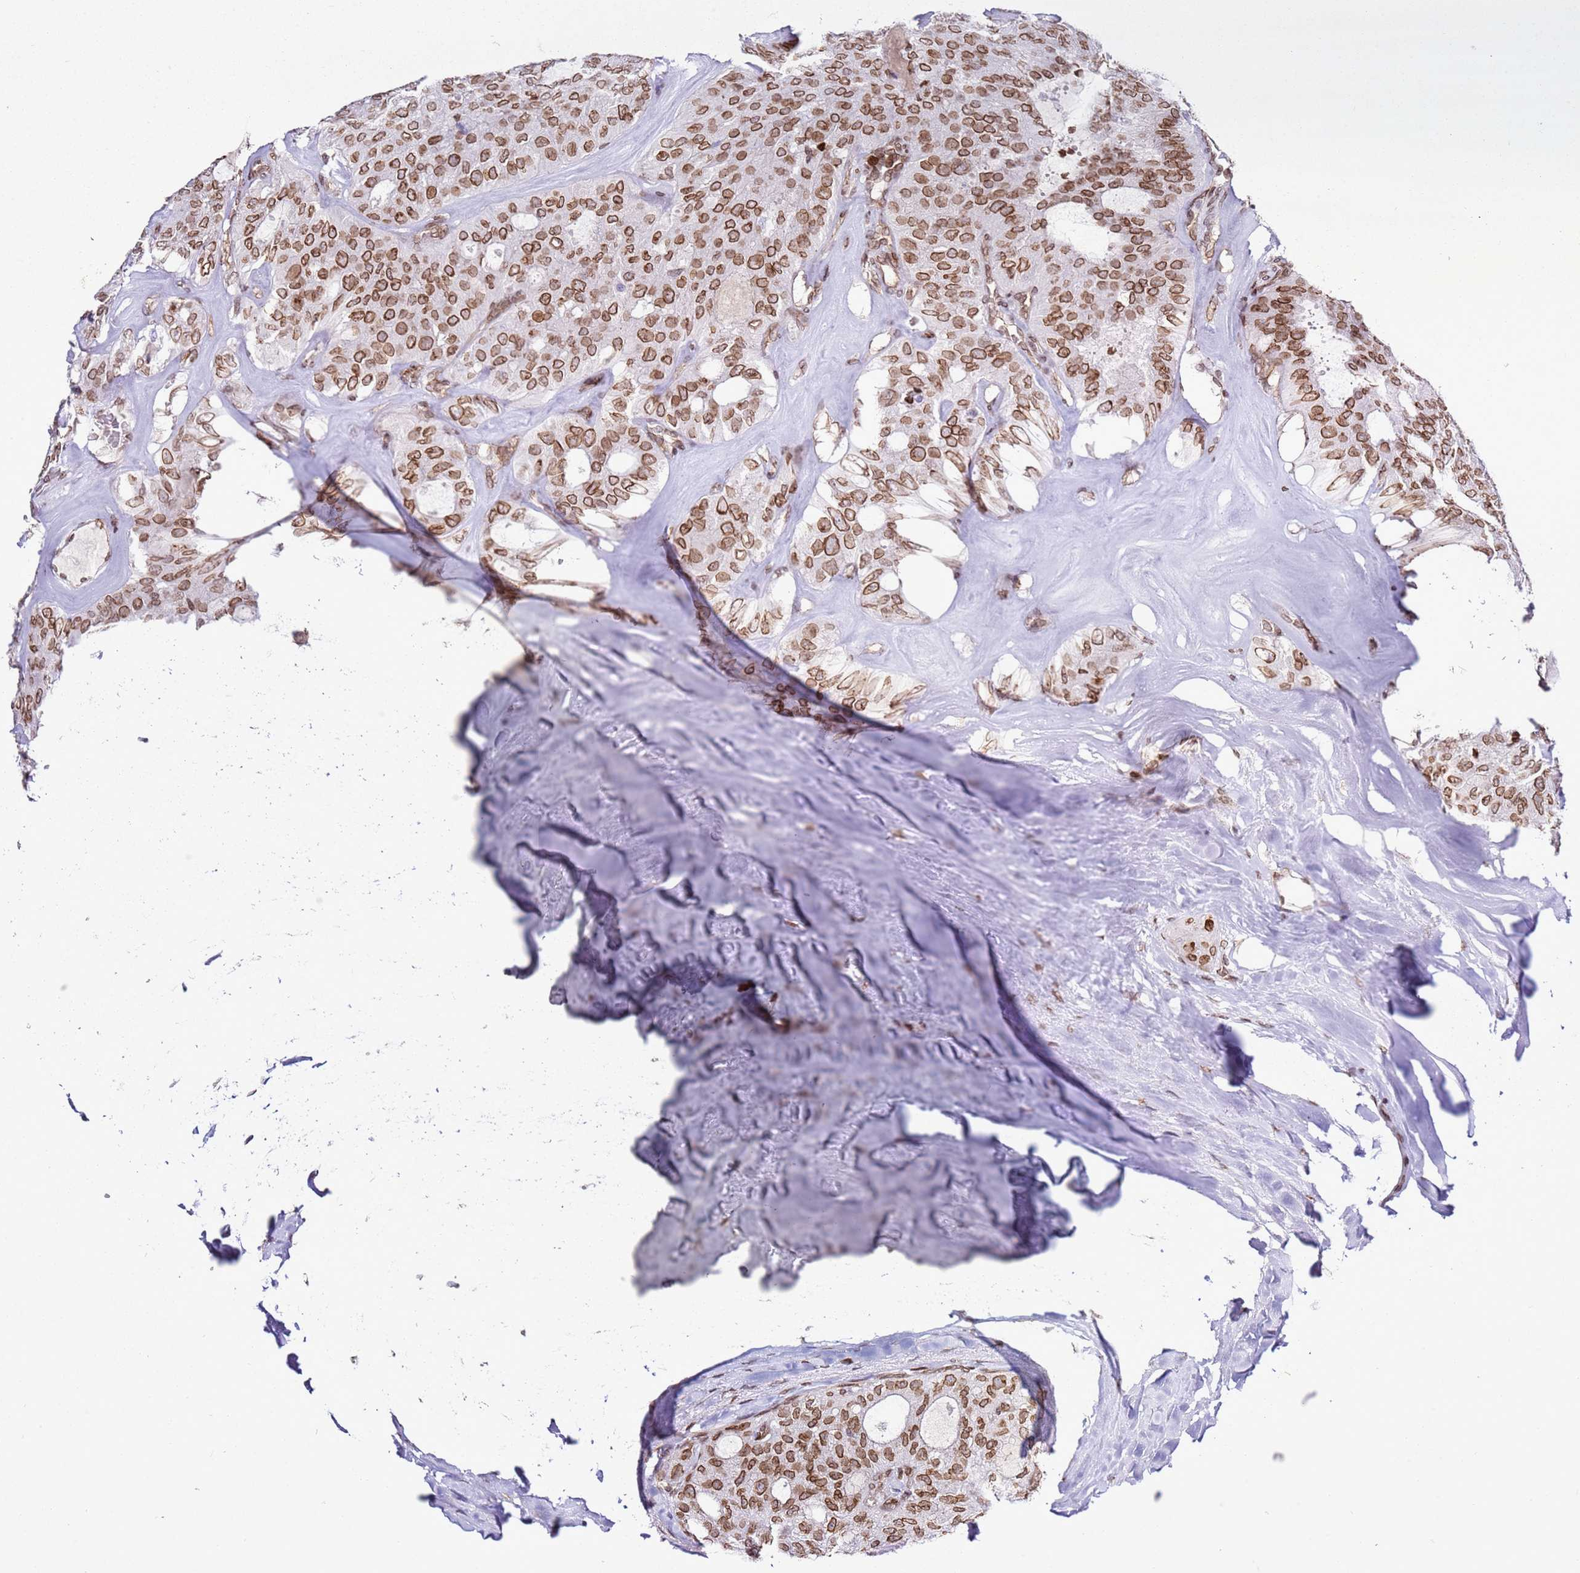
{"staining": {"intensity": "moderate", "quantity": ">75%", "location": "cytoplasmic/membranous,nuclear"}, "tissue": "thyroid cancer", "cell_type": "Tumor cells", "image_type": "cancer", "snomed": [{"axis": "morphology", "description": "Follicular adenoma carcinoma, NOS"}, {"axis": "topography", "description": "Thyroid gland"}], "caption": "A brown stain highlights moderate cytoplasmic/membranous and nuclear expression of a protein in human thyroid cancer tumor cells.", "gene": "POU6F1", "patient": {"sex": "male", "age": 75}}